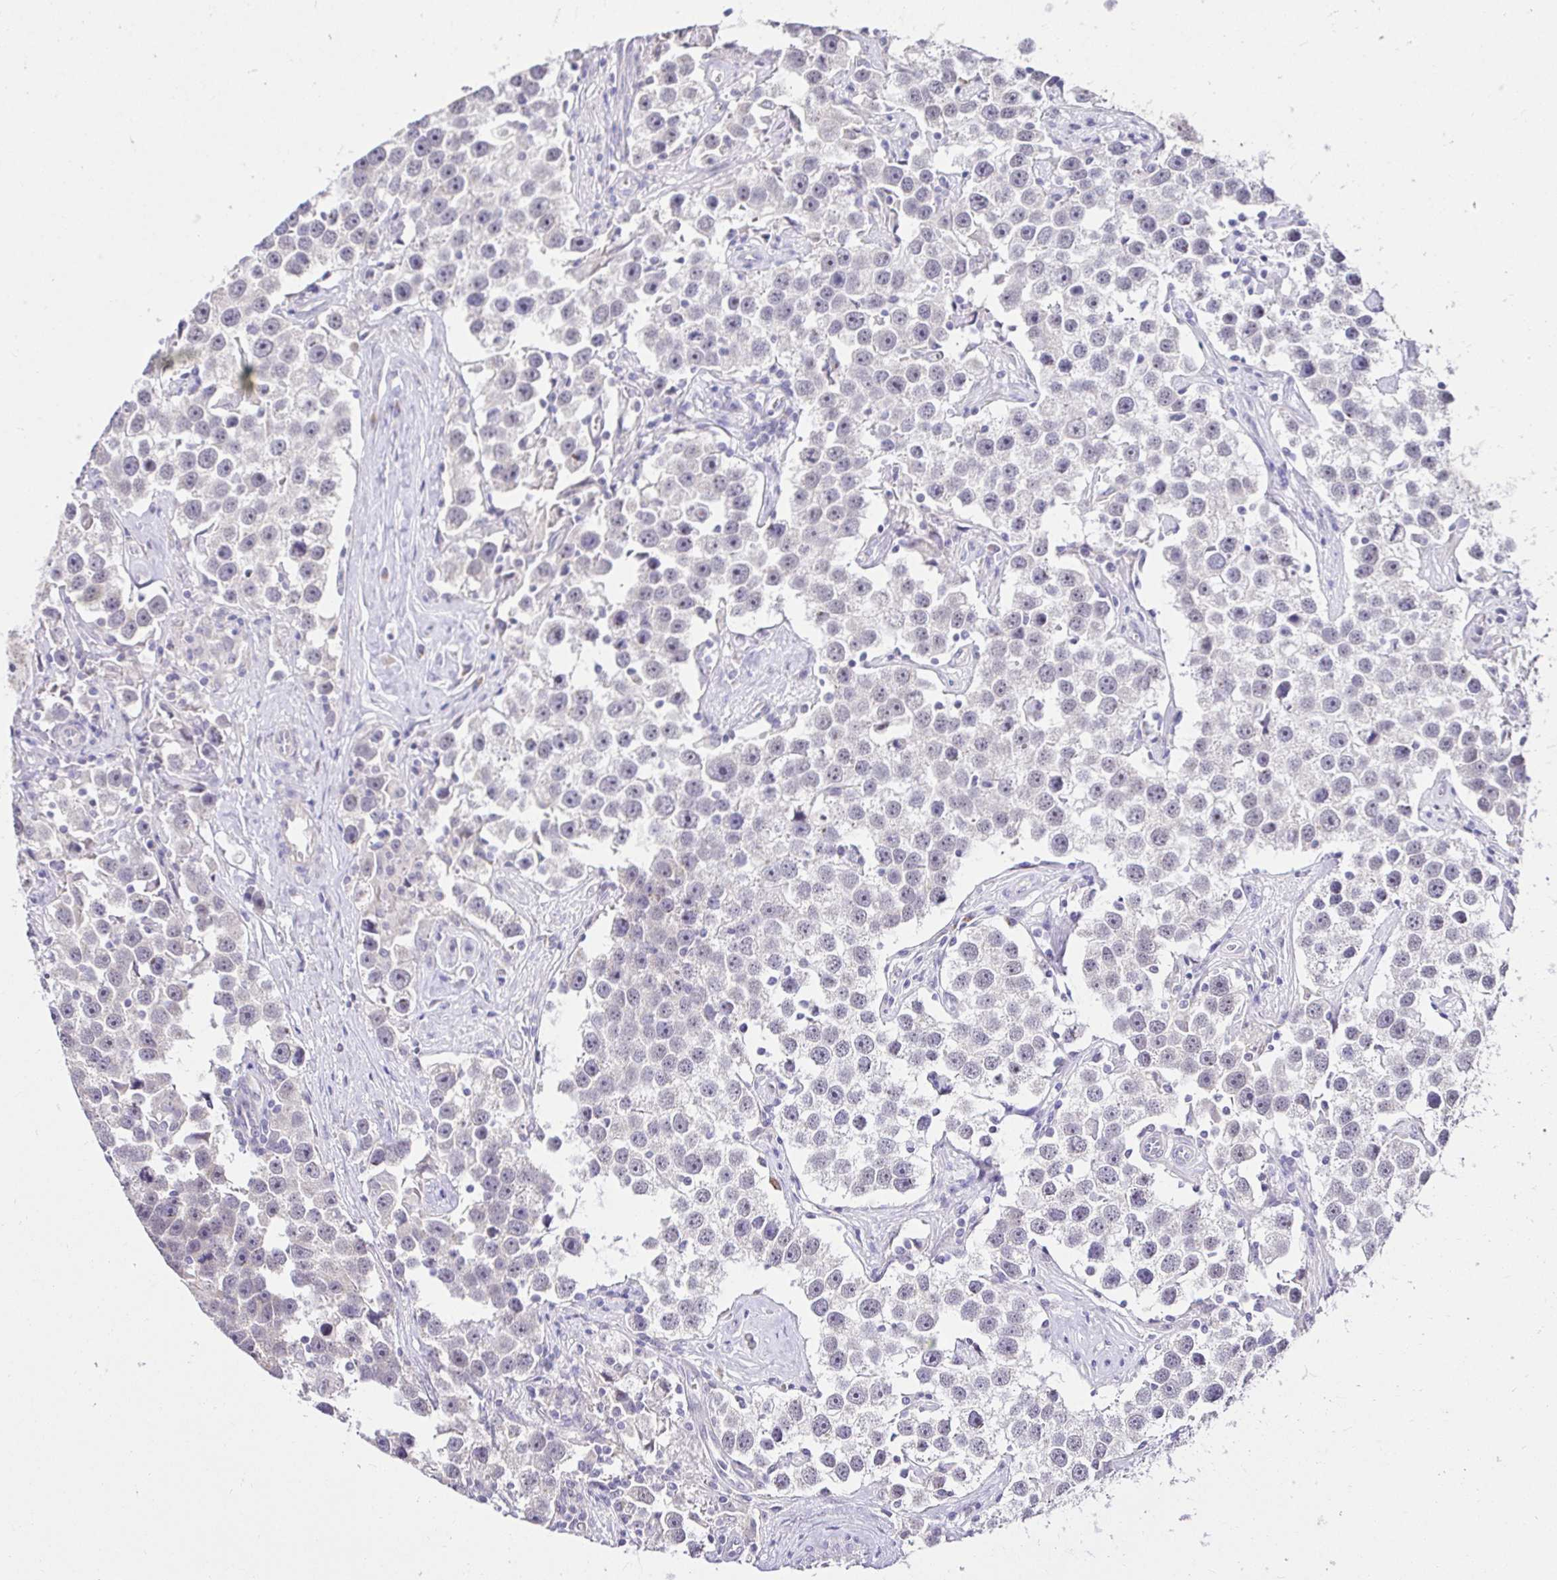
{"staining": {"intensity": "negative", "quantity": "none", "location": "none"}, "tissue": "testis cancer", "cell_type": "Tumor cells", "image_type": "cancer", "snomed": [{"axis": "morphology", "description": "Seminoma, NOS"}, {"axis": "topography", "description": "Testis"}], "caption": "Human testis seminoma stained for a protein using immunohistochemistry exhibits no expression in tumor cells.", "gene": "KIAA1210", "patient": {"sex": "male", "age": 49}}